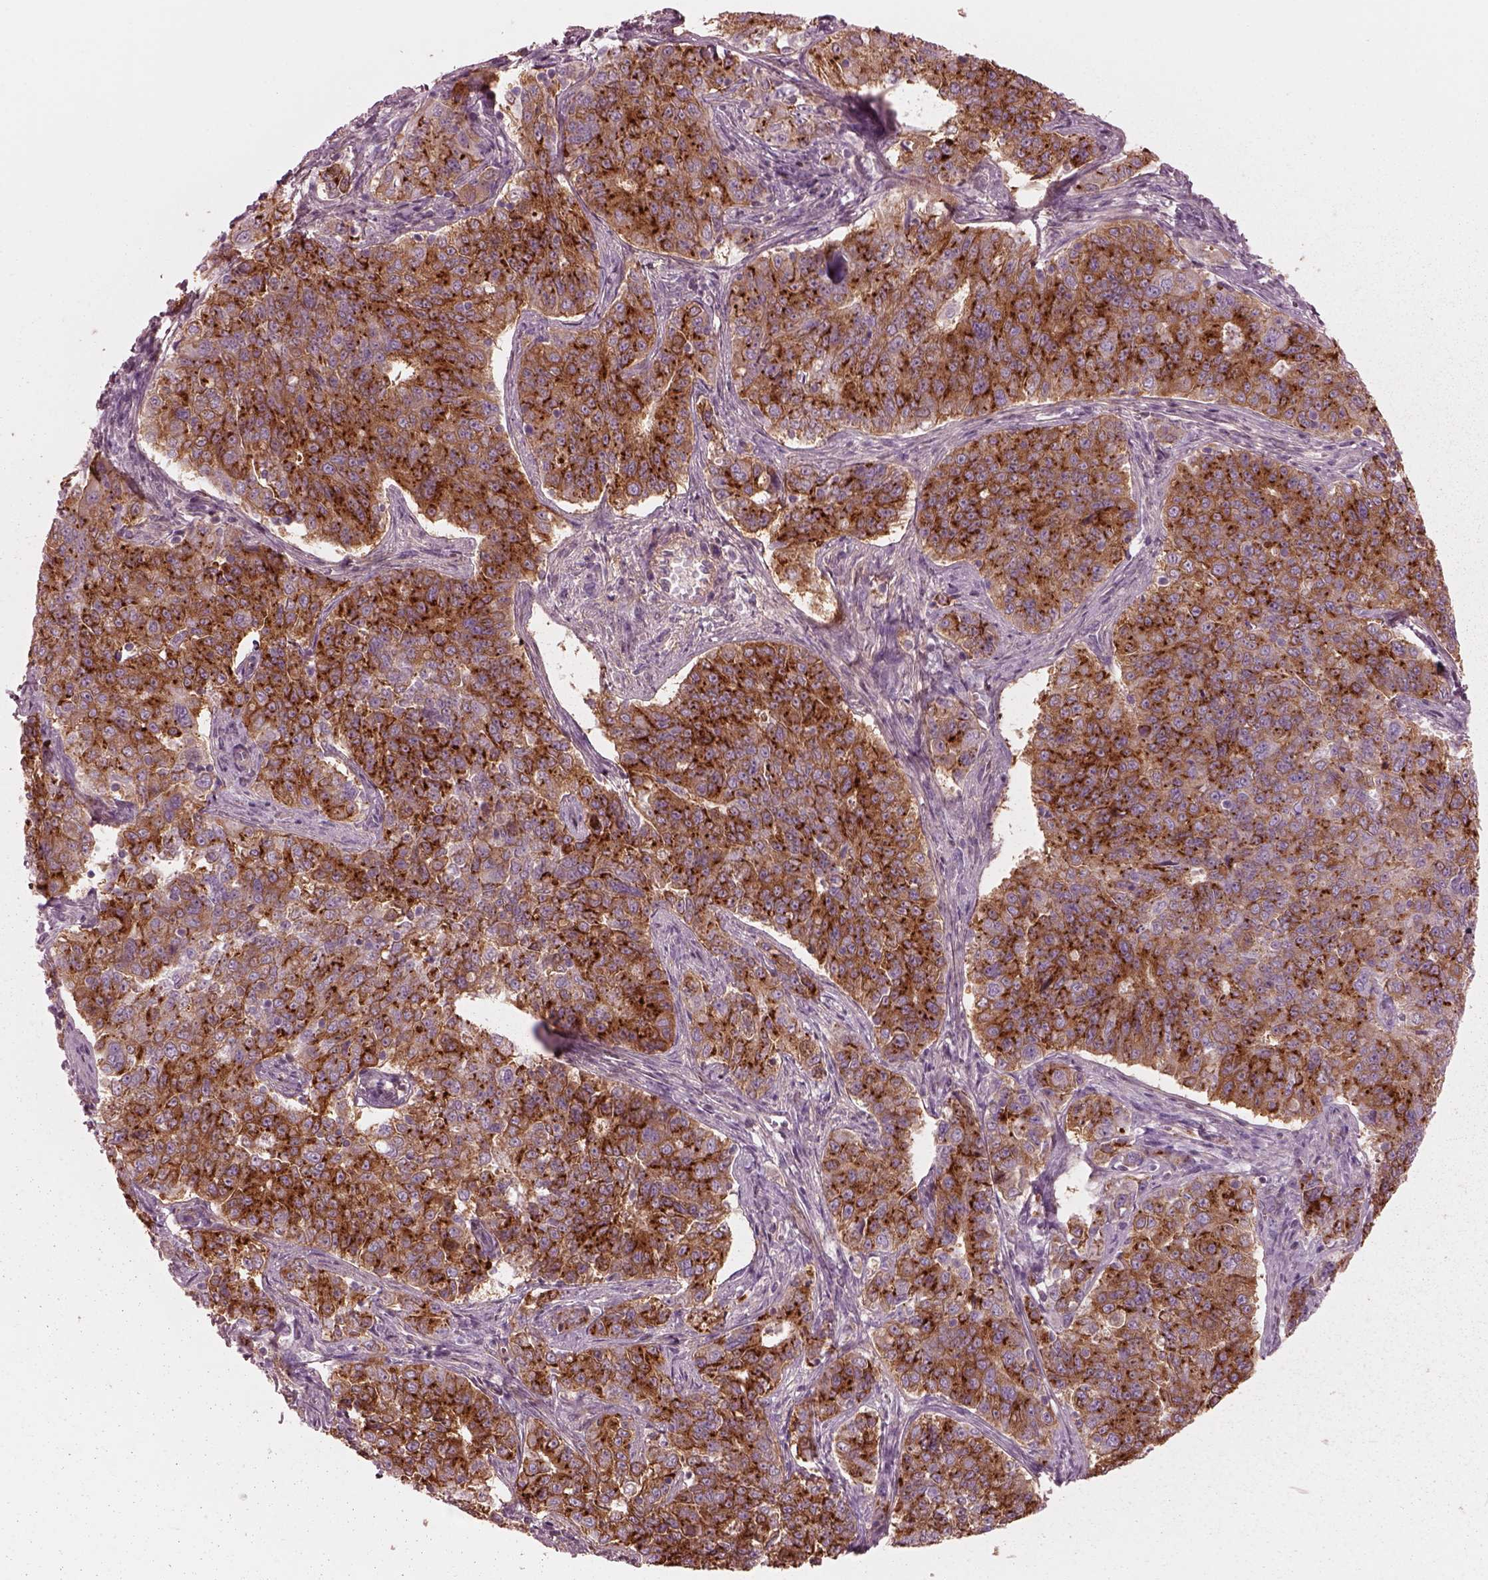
{"staining": {"intensity": "strong", "quantity": ">75%", "location": "cytoplasmic/membranous"}, "tissue": "endometrial cancer", "cell_type": "Tumor cells", "image_type": "cancer", "snomed": [{"axis": "morphology", "description": "Adenocarcinoma, NOS"}, {"axis": "topography", "description": "Endometrium"}], "caption": "The immunohistochemical stain shows strong cytoplasmic/membranous staining in tumor cells of endometrial adenocarcinoma tissue.", "gene": "ELAPOR1", "patient": {"sex": "female", "age": 43}}